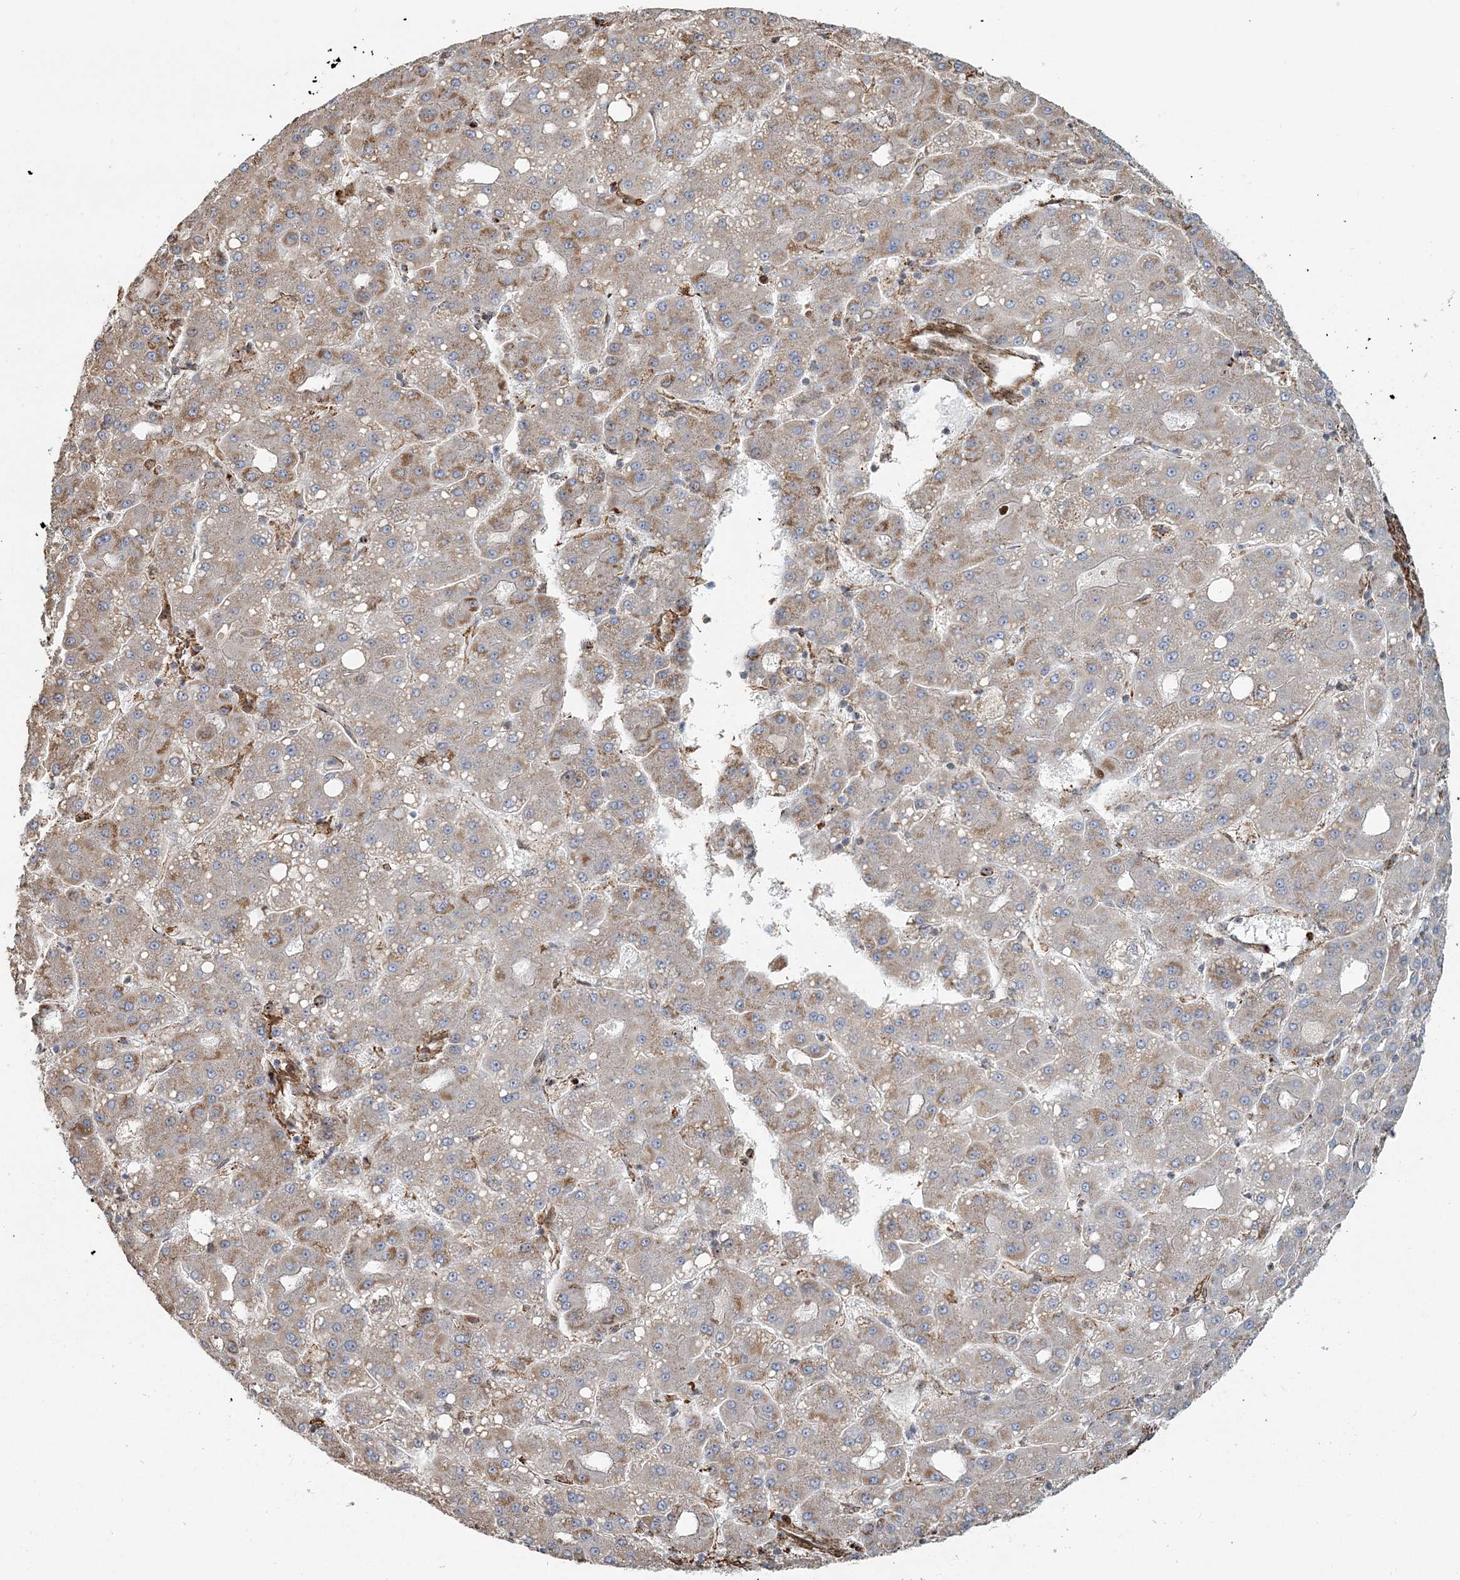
{"staining": {"intensity": "moderate", "quantity": "25%-75%", "location": "cytoplasmic/membranous"}, "tissue": "liver cancer", "cell_type": "Tumor cells", "image_type": "cancer", "snomed": [{"axis": "morphology", "description": "Carcinoma, Hepatocellular, NOS"}, {"axis": "topography", "description": "Liver"}], "caption": "Moderate cytoplasmic/membranous protein positivity is seen in approximately 25%-75% of tumor cells in hepatocellular carcinoma (liver).", "gene": "TRAF3IP2", "patient": {"sex": "male", "age": 65}}